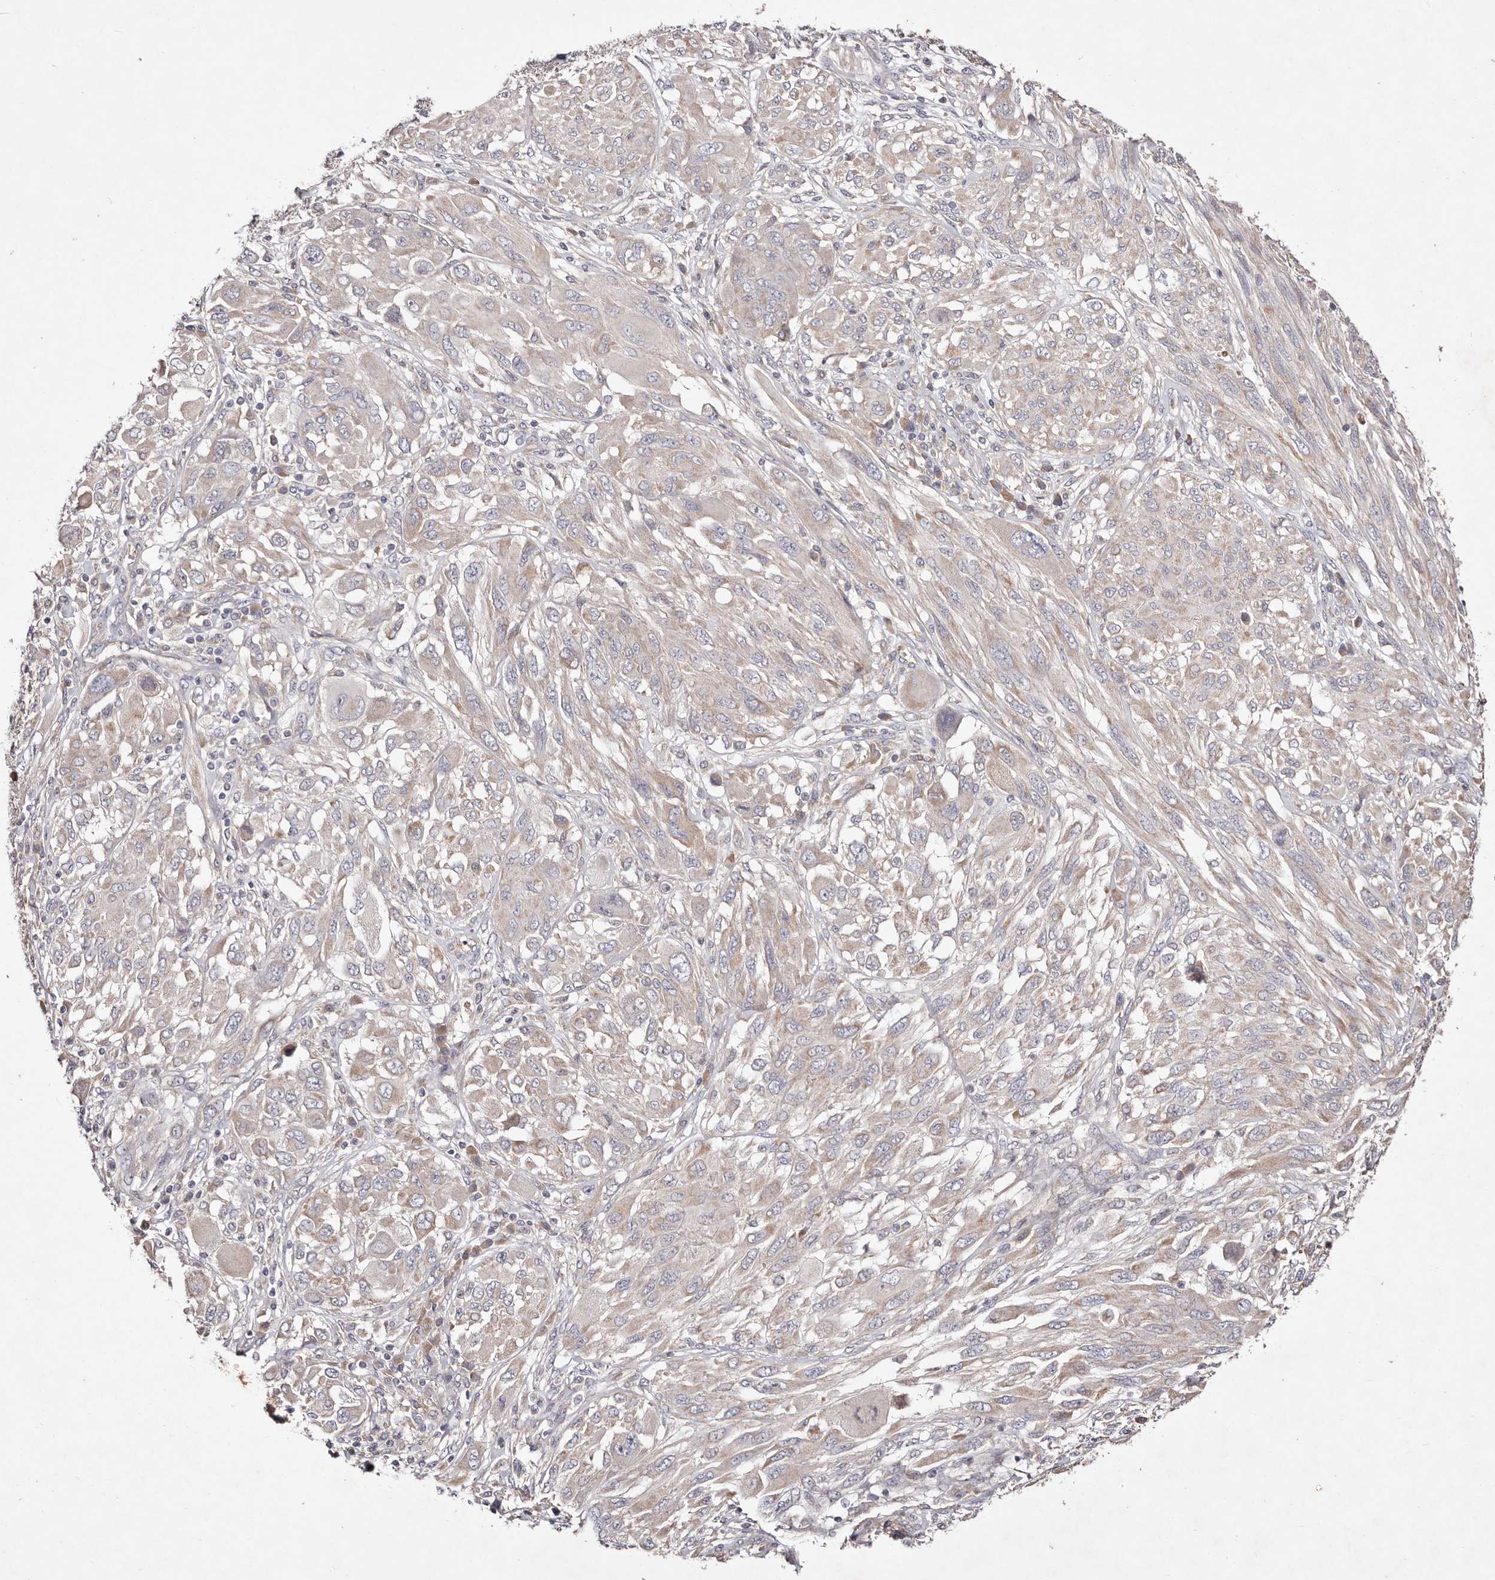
{"staining": {"intensity": "weak", "quantity": ">75%", "location": "cytoplasmic/membranous"}, "tissue": "melanoma", "cell_type": "Tumor cells", "image_type": "cancer", "snomed": [{"axis": "morphology", "description": "Malignant melanoma, NOS"}, {"axis": "topography", "description": "Skin"}], "caption": "Protein staining of melanoma tissue reveals weak cytoplasmic/membranous expression in approximately >75% of tumor cells.", "gene": "TSC2", "patient": {"sex": "female", "age": 91}}